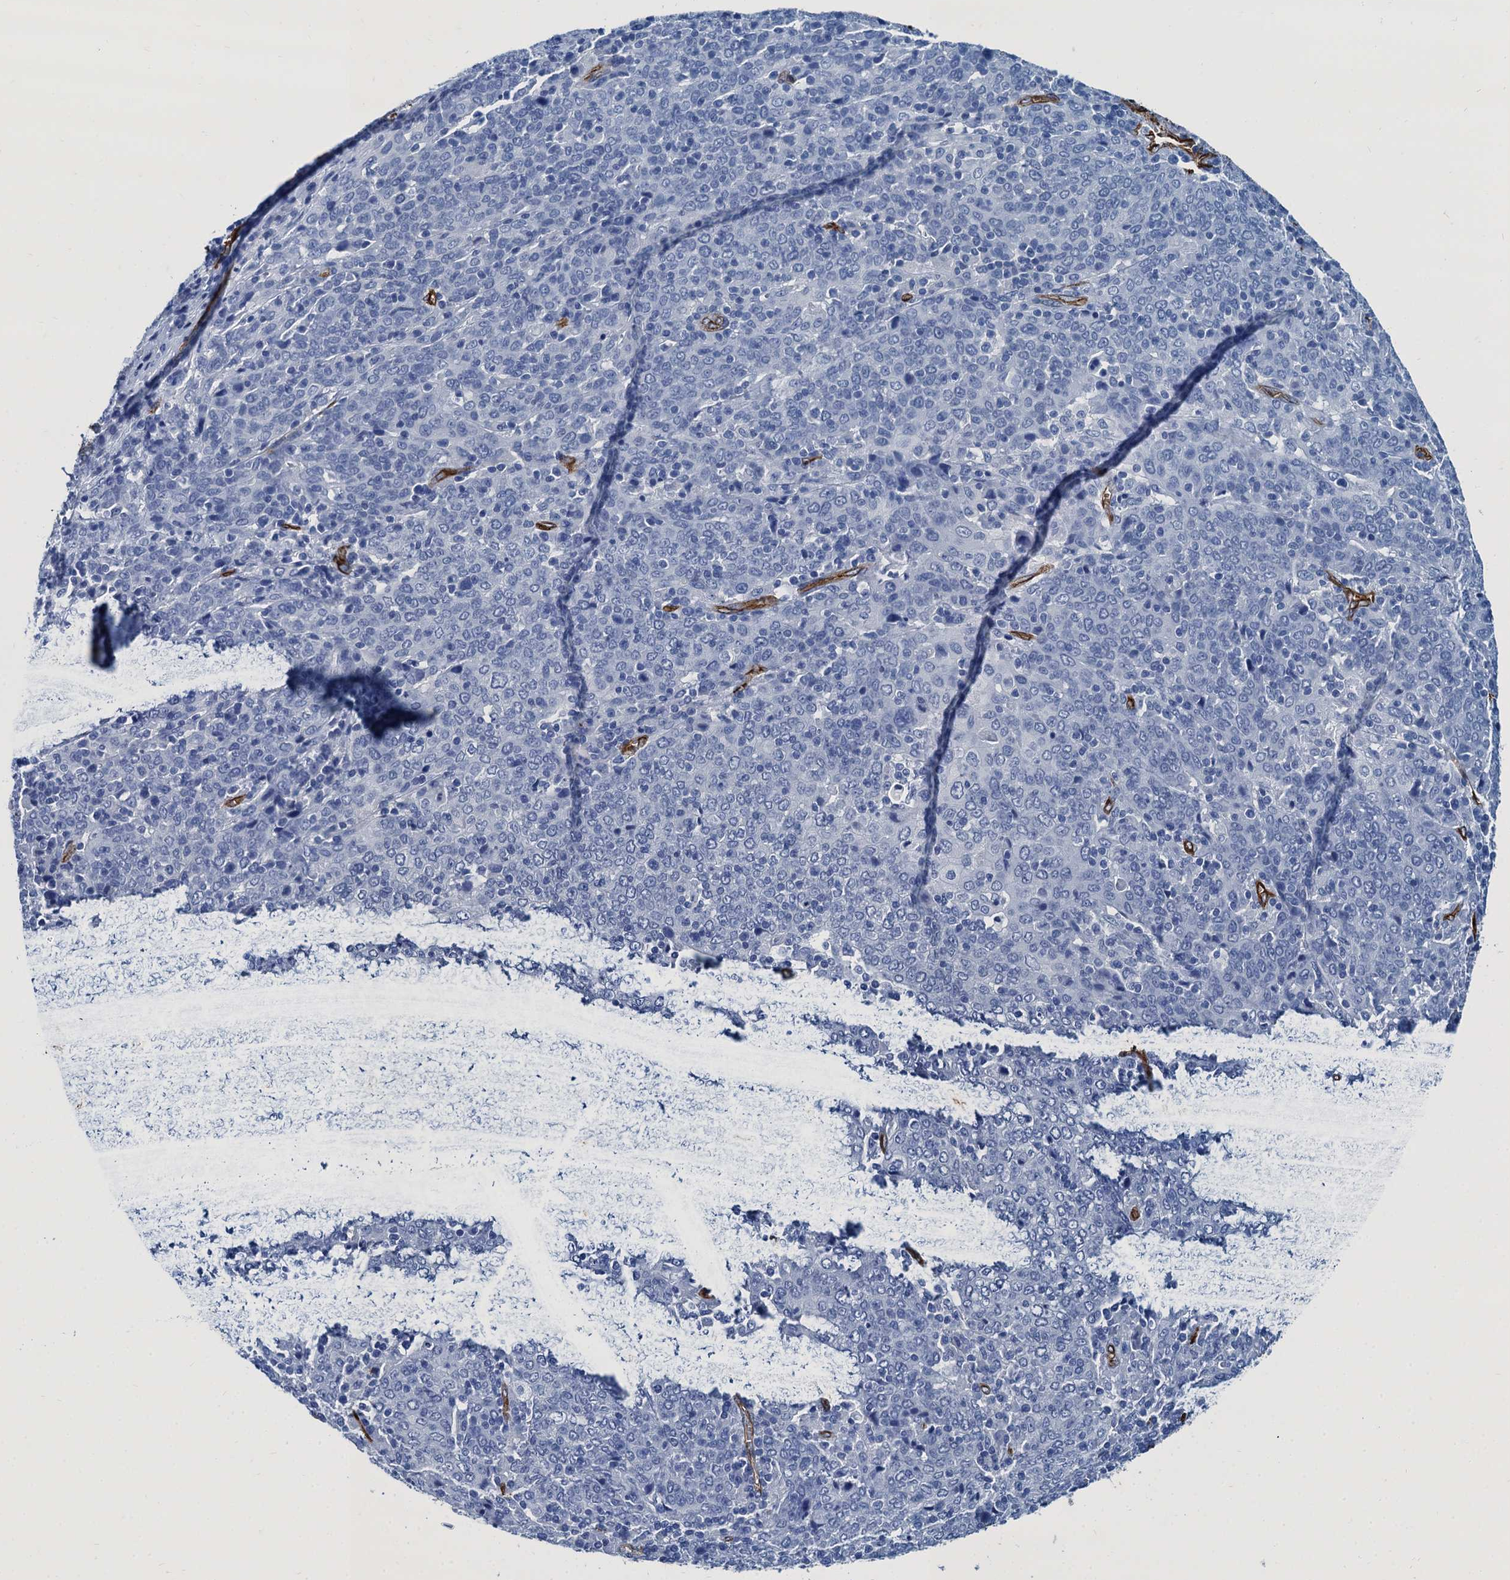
{"staining": {"intensity": "negative", "quantity": "none", "location": "none"}, "tissue": "cervical cancer", "cell_type": "Tumor cells", "image_type": "cancer", "snomed": [{"axis": "morphology", "description": "Squamous cell carcinoma, NOS"}, {"axis": "topography", "description": "Cervix"}], "caption": "The micrograph shows no staining of tumor cells in cervical cancer (squamous cell carcinoma).", "gene": "CAVIN2", "patient": {"sex": "female", "age": 67}}